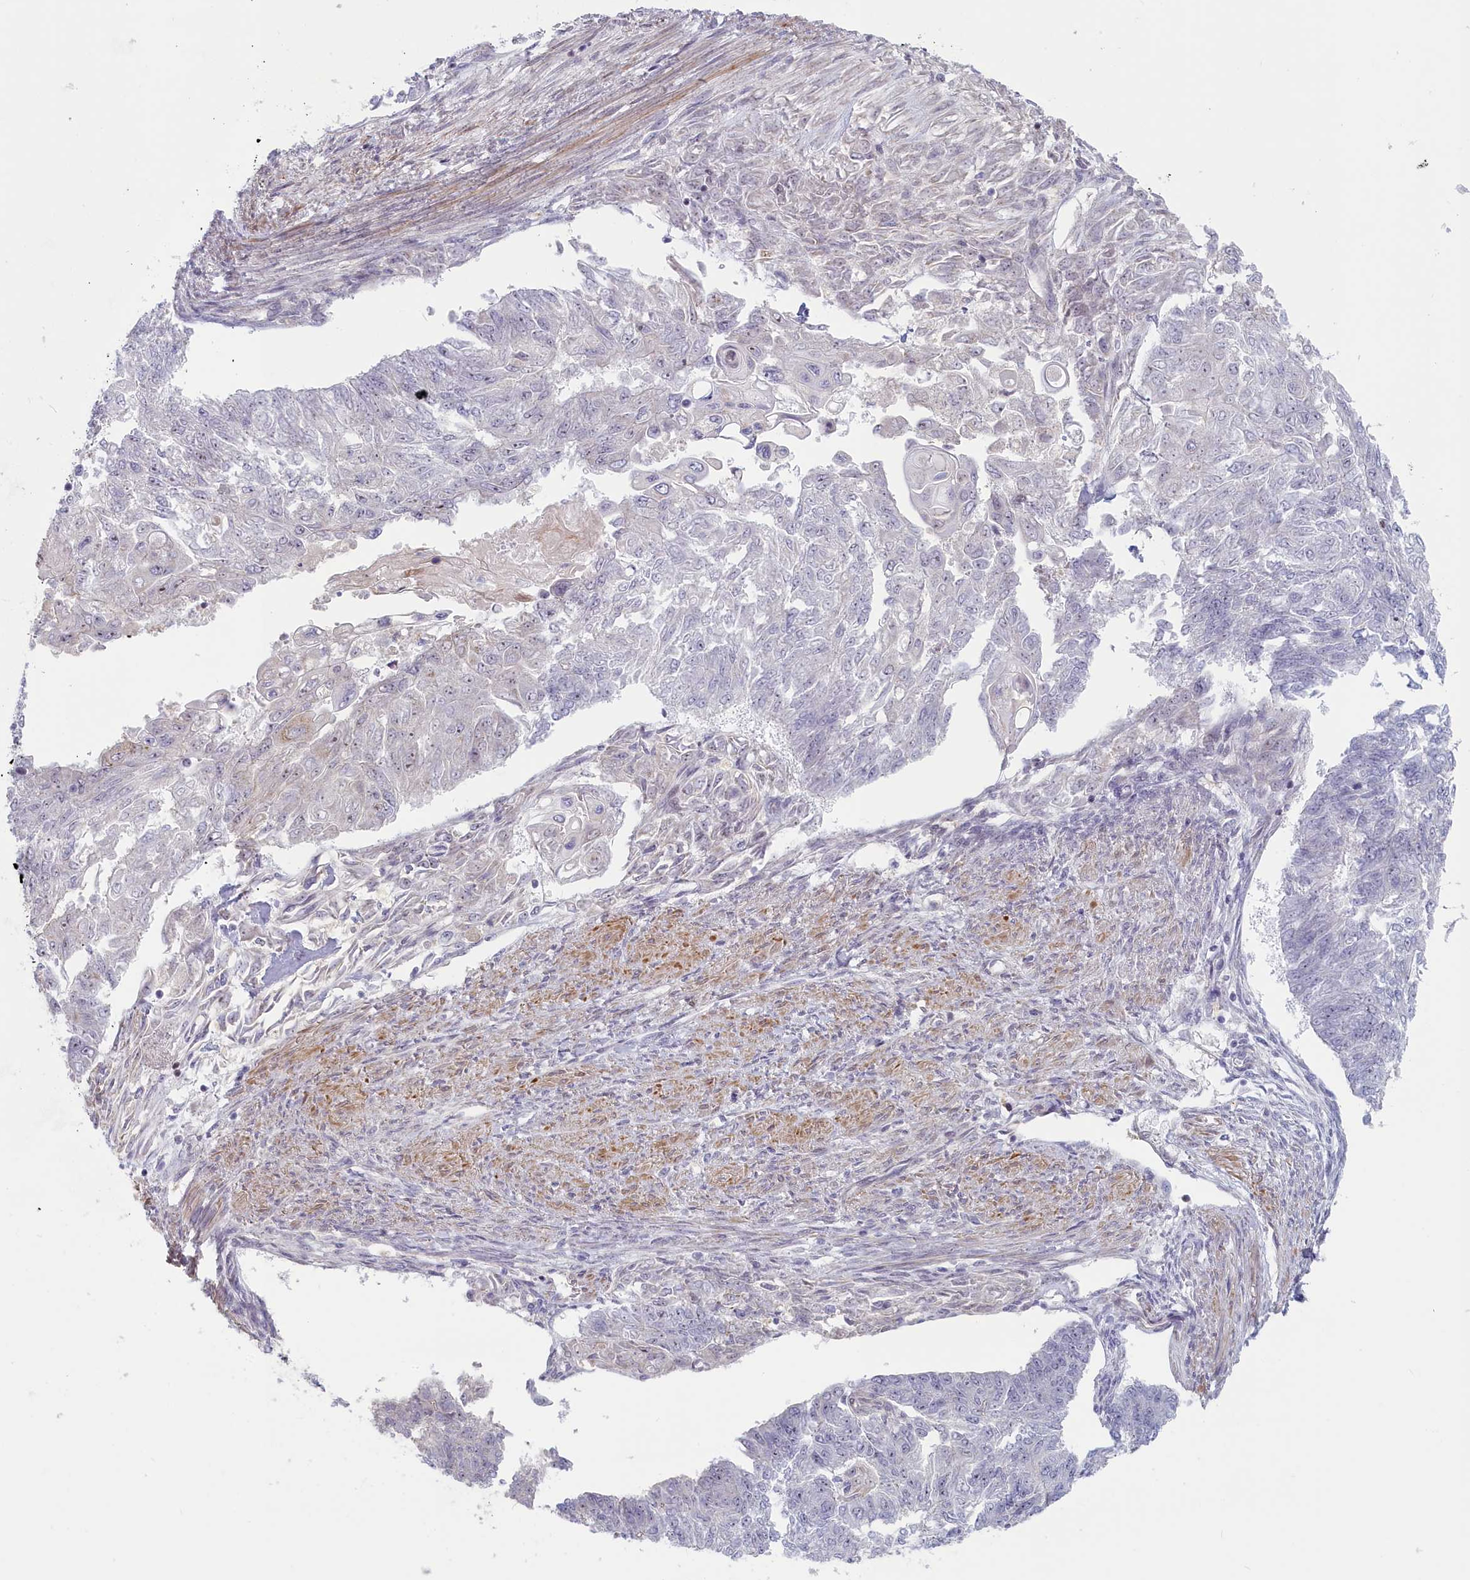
{"staining": {"intensity": "negative", "quantity": "none", "location": "none"}, "tissue": "endometrial cancer", "cell_type": "Tumor cells", "image_type": "cancer", "snomed": [{"axis": "morphology", "description": "Adenocarcinoma, NOS"}, {"axis": "topography", "description": "Endometrium"}], "caption": "Endometrial adenocarcinoma stained for a protein using immunohistochemistry (IHC) reveals no expression tumor cells.", "gene": "INTS4", "patient": {"sex": "female", "age": 32}}